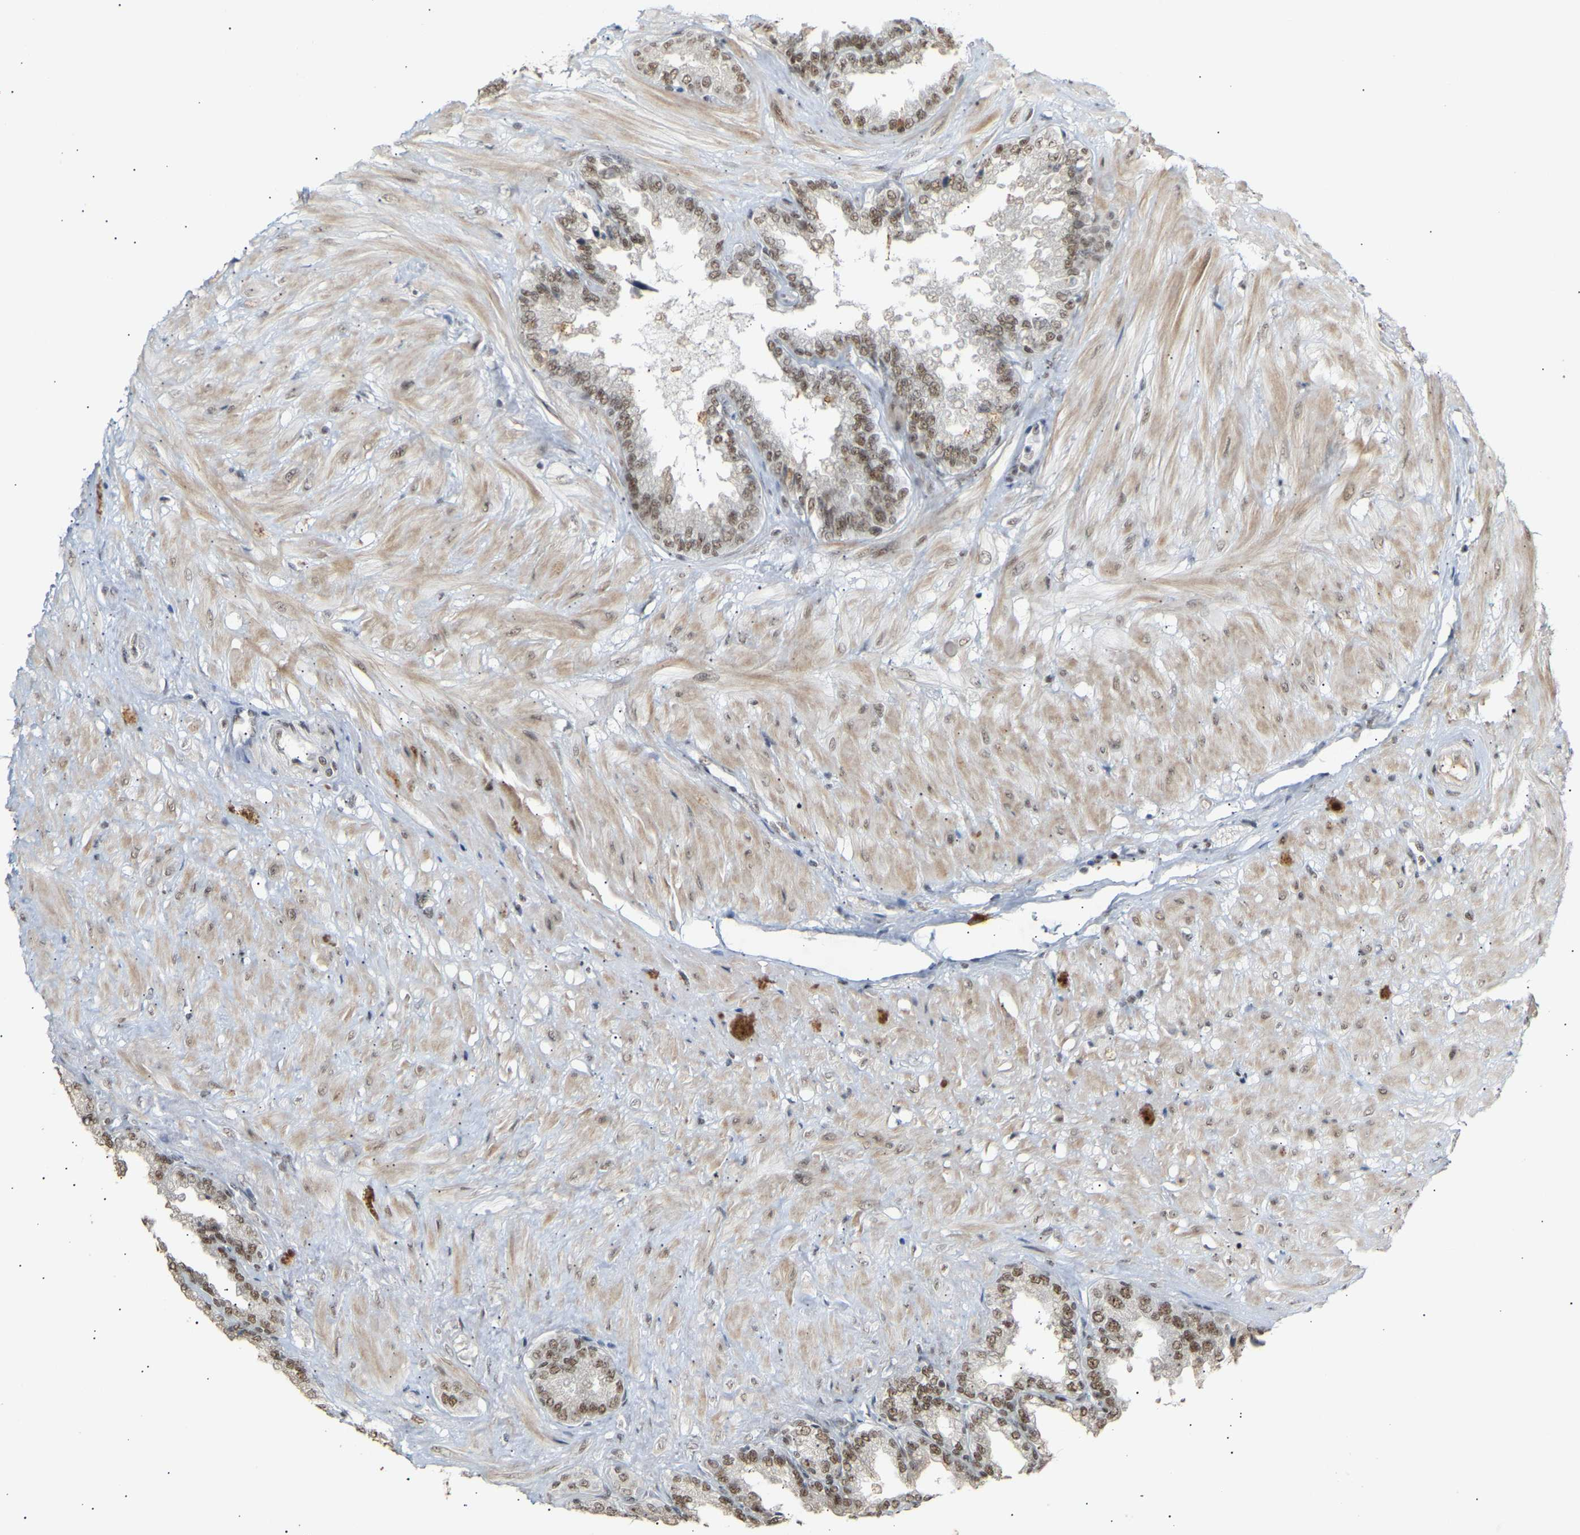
{"staining": {"intensity": "moderate", "quantity": ">75%", "location": "nuclear"}, "tissue": "seminal vesicle", "cell_type": "Glandular cells", "image_type": "normal", "snomed": [{"axis": "morphology", "description": "Normal tissue, NOS"}, {"axis": "topography", "description": "Seminal veicle"}], "caption": "This micrograph reveals immunohistochemistry staining of normal seminal vesicle, with medium moderate nuclear expression in approximately >75% of glandular cells.", "gene": "NELFB", "patient": {"sex": "male", "age": 46}}